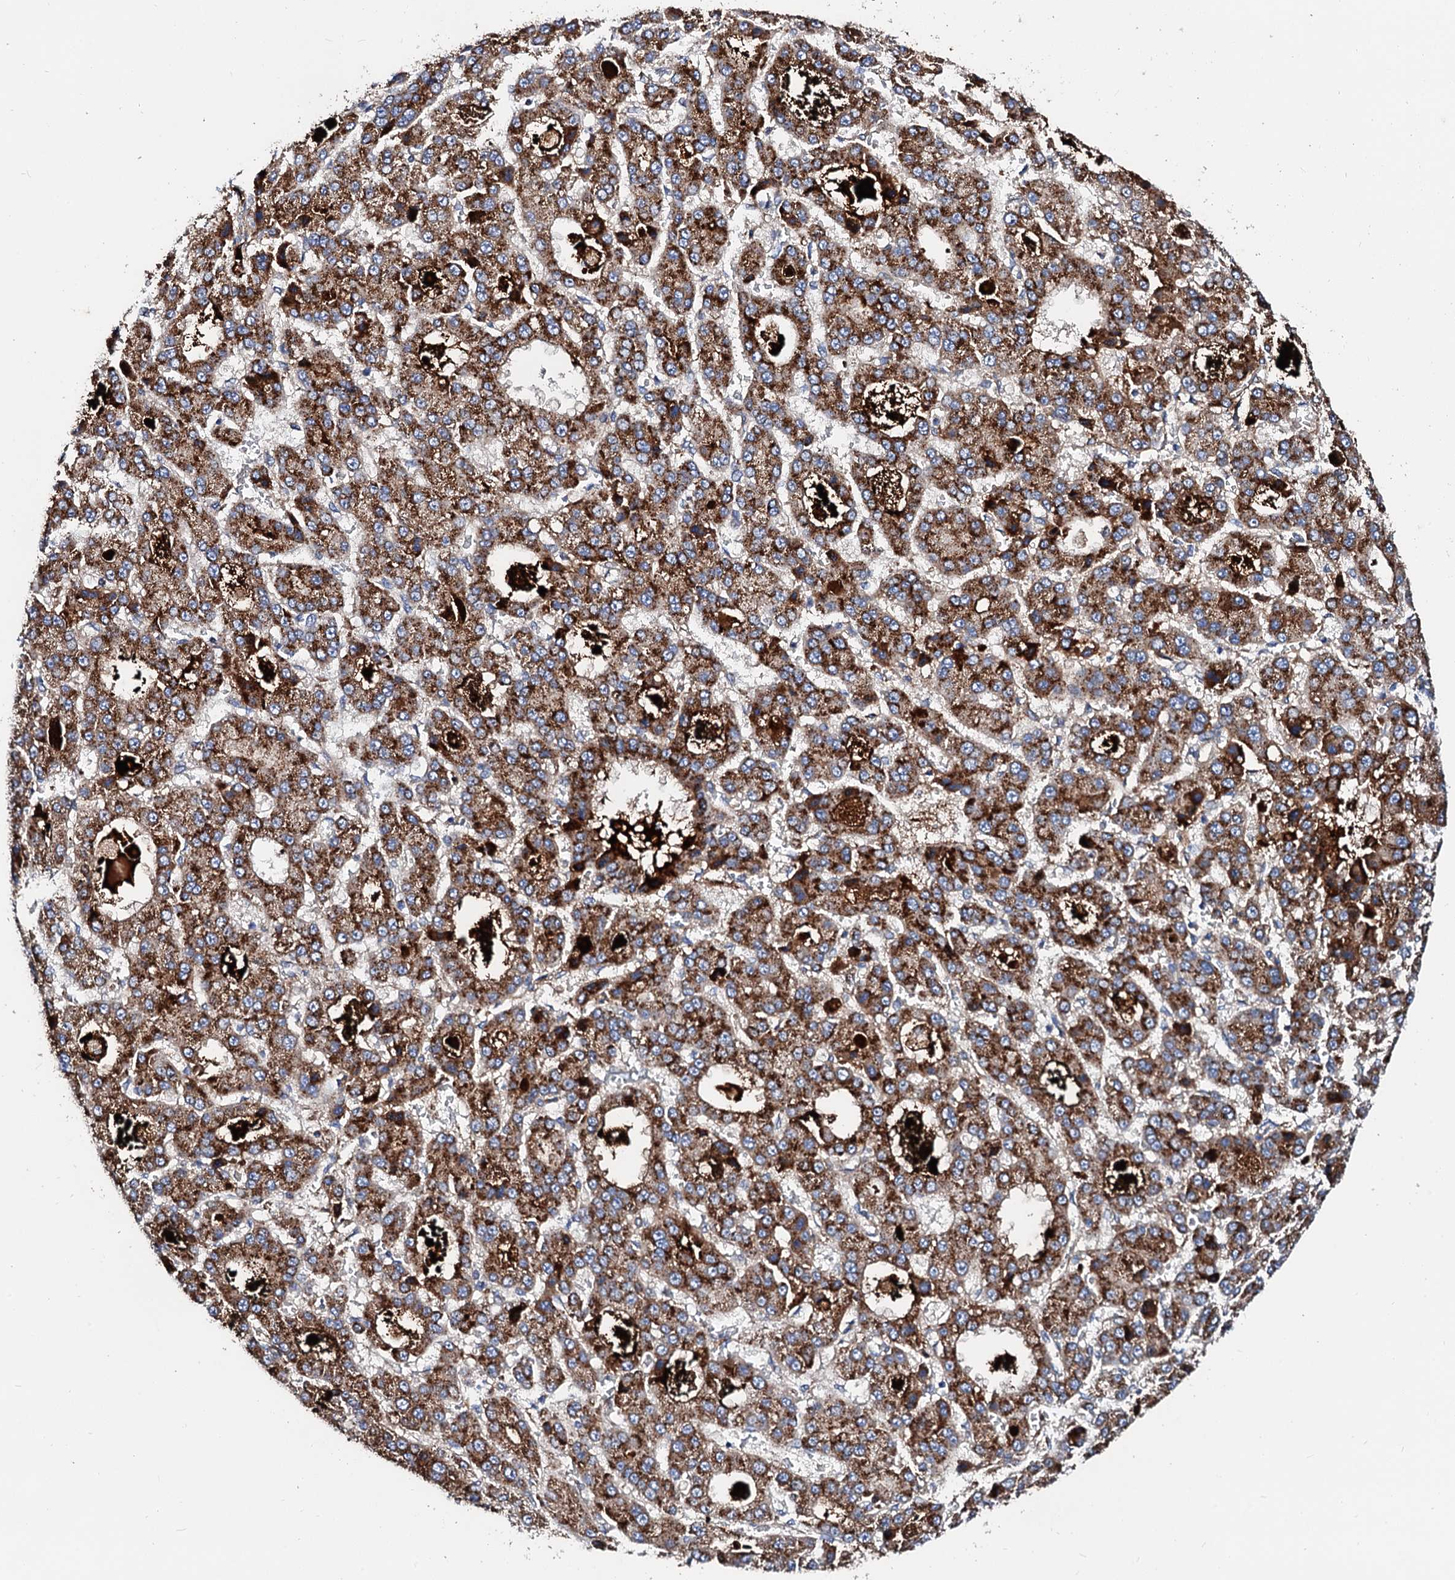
{"staining": {"intensity": "strong", "quantity": ">75%", "location": "cytoplasmic/membranous"}, "tissue": "liver cancer", "cell_type": "Tumor cells", "image_type": "cancer", "snomed": [{"axis": "morphology", "description": "Carcinoma, Hepatocellular, NOS"}, {"axis": "topography", "description": "Liver"}], "caption": "Liver cancer stained with a protein marker exhibits strong staining in tumor cells.", "gene": "SLC10A7", "patient": {"sex": "male", "age": 70}}